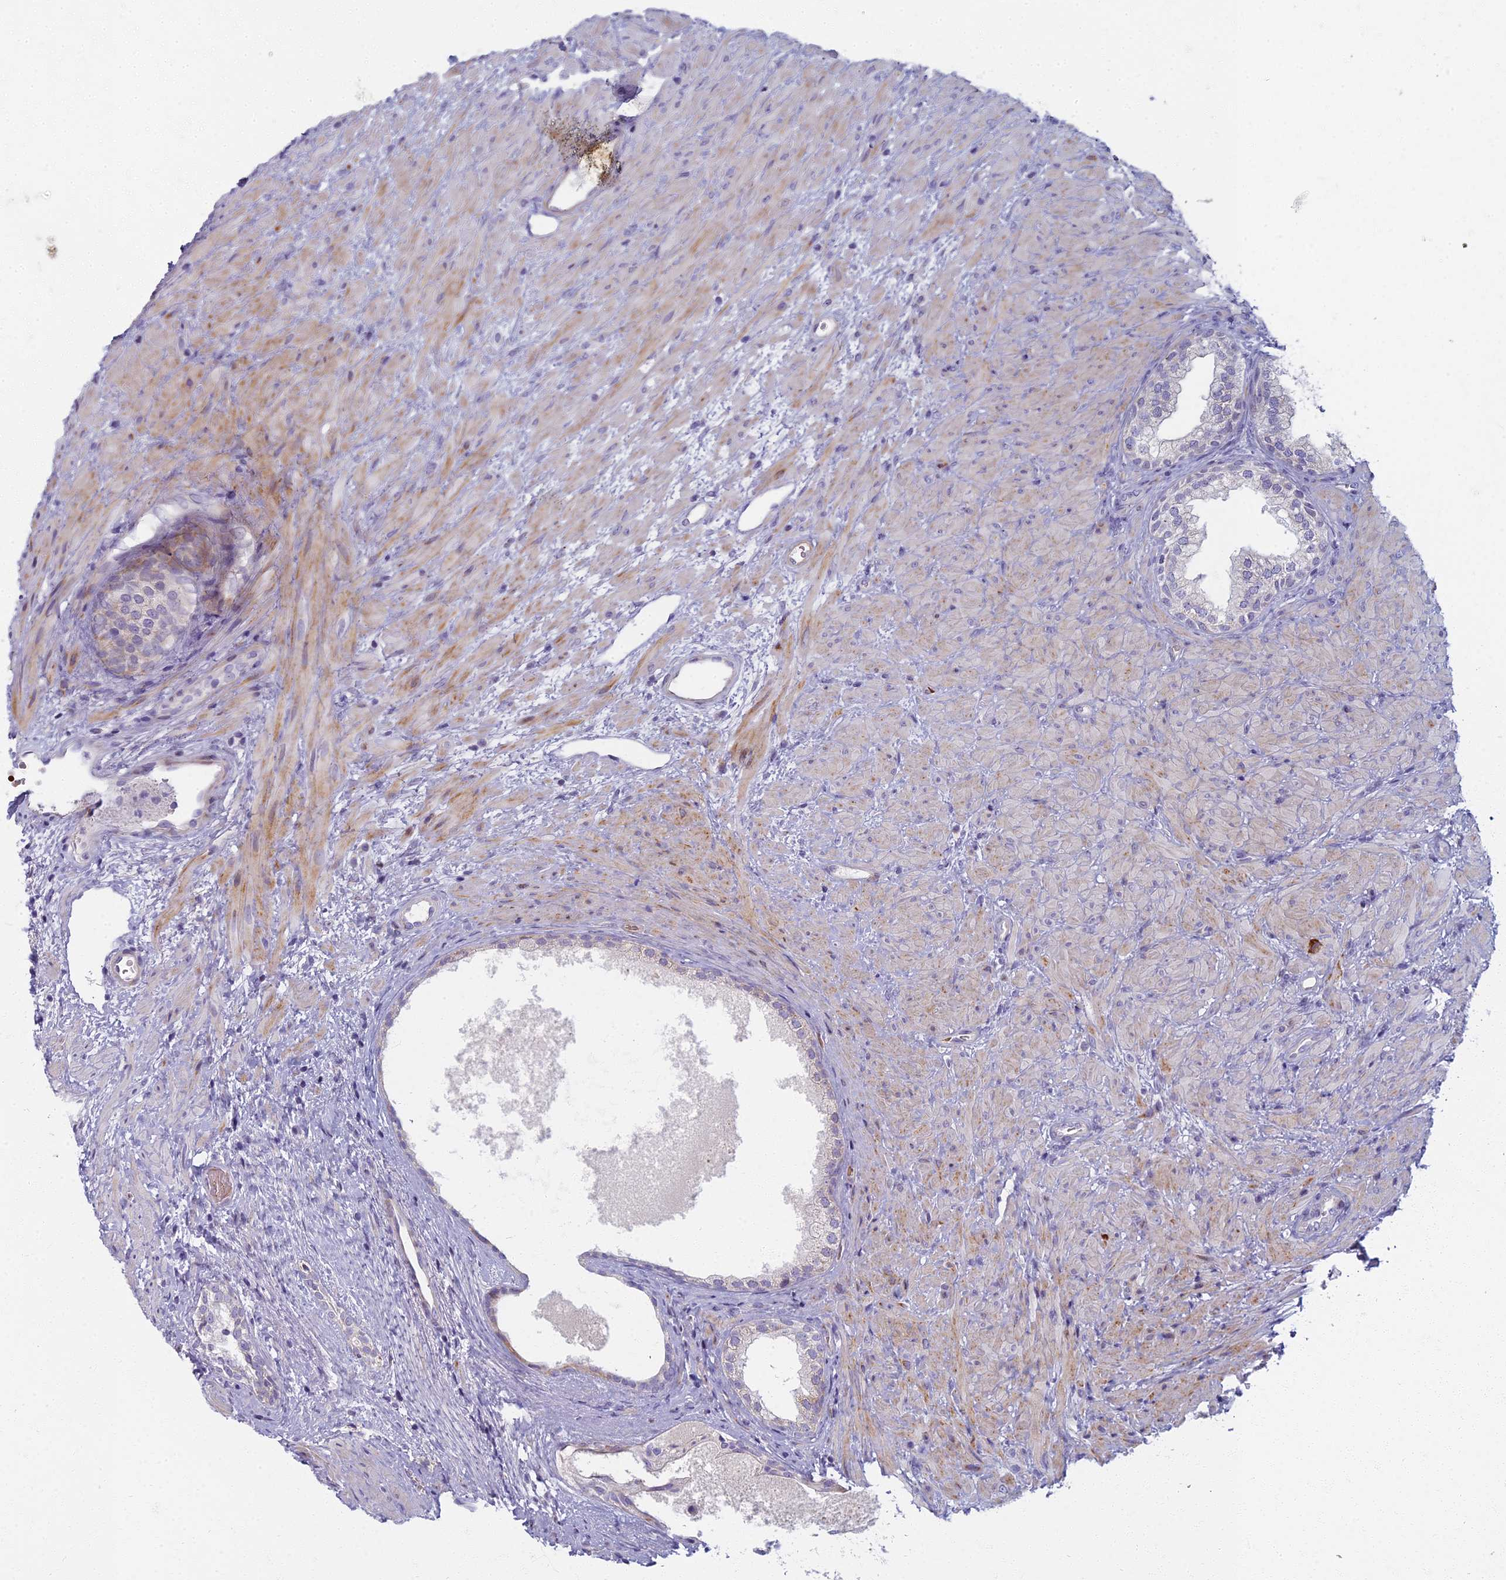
{"staining": {"intensity": "negative", "quantity": "none", "location": "none"}, "tissue": "prostate", "cell_type": "Glandular cells", "image_type": "normal", "snomed": [{"axis": "morphology", "description": "Normal tissue, NOS"}, {"axis": "topography", "description": "Prostate"}], "caption": "Immunohistochemistry (IHC) of unremarkable prostate exhibits no positivity in glandular cells.", "gene": "ARL15", "patient": {"sex": "male", "age": 76}}